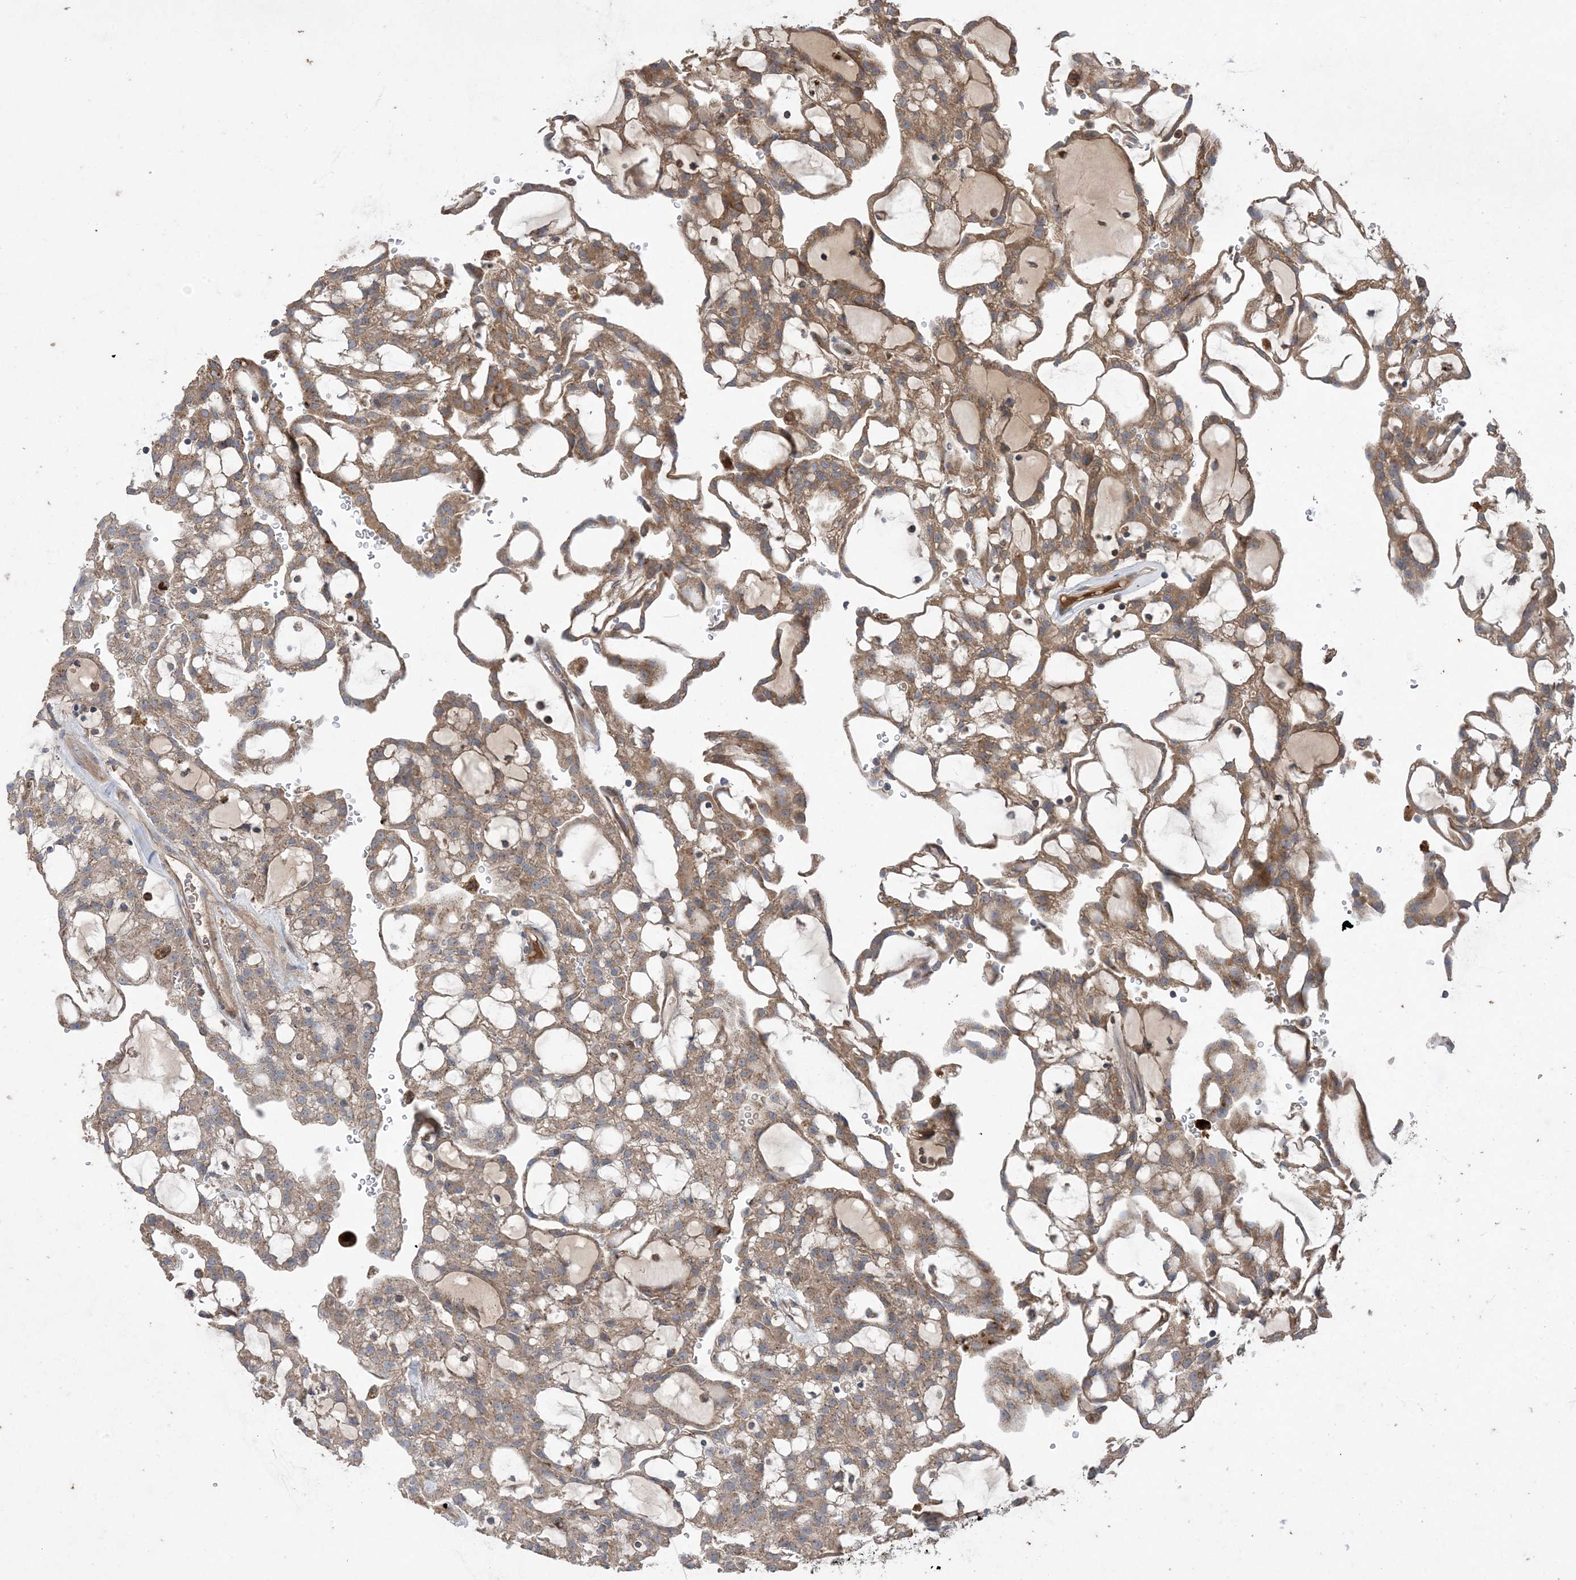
{"staining": {"intensity": "moderate", "quantity": ">75%", "location": "cytoplasmic/membranous"}, "tissue": "renal cancer", "cell_type": "Tumor cells", "image_type": "cancer", "snomed": [{"axis": "morphology", "description": "Adenocarcinoma, NOS"}, {"axis": "topography", "description": "Kidney"}], "caption": "The image displays staining of adenocarcinoma (renal), revealing moderate cytoplasmic/membranous protein positivity (brown color) within tumor cells.", "gene": "MASP2", "patient": {"sex": "male", "age": 63}}